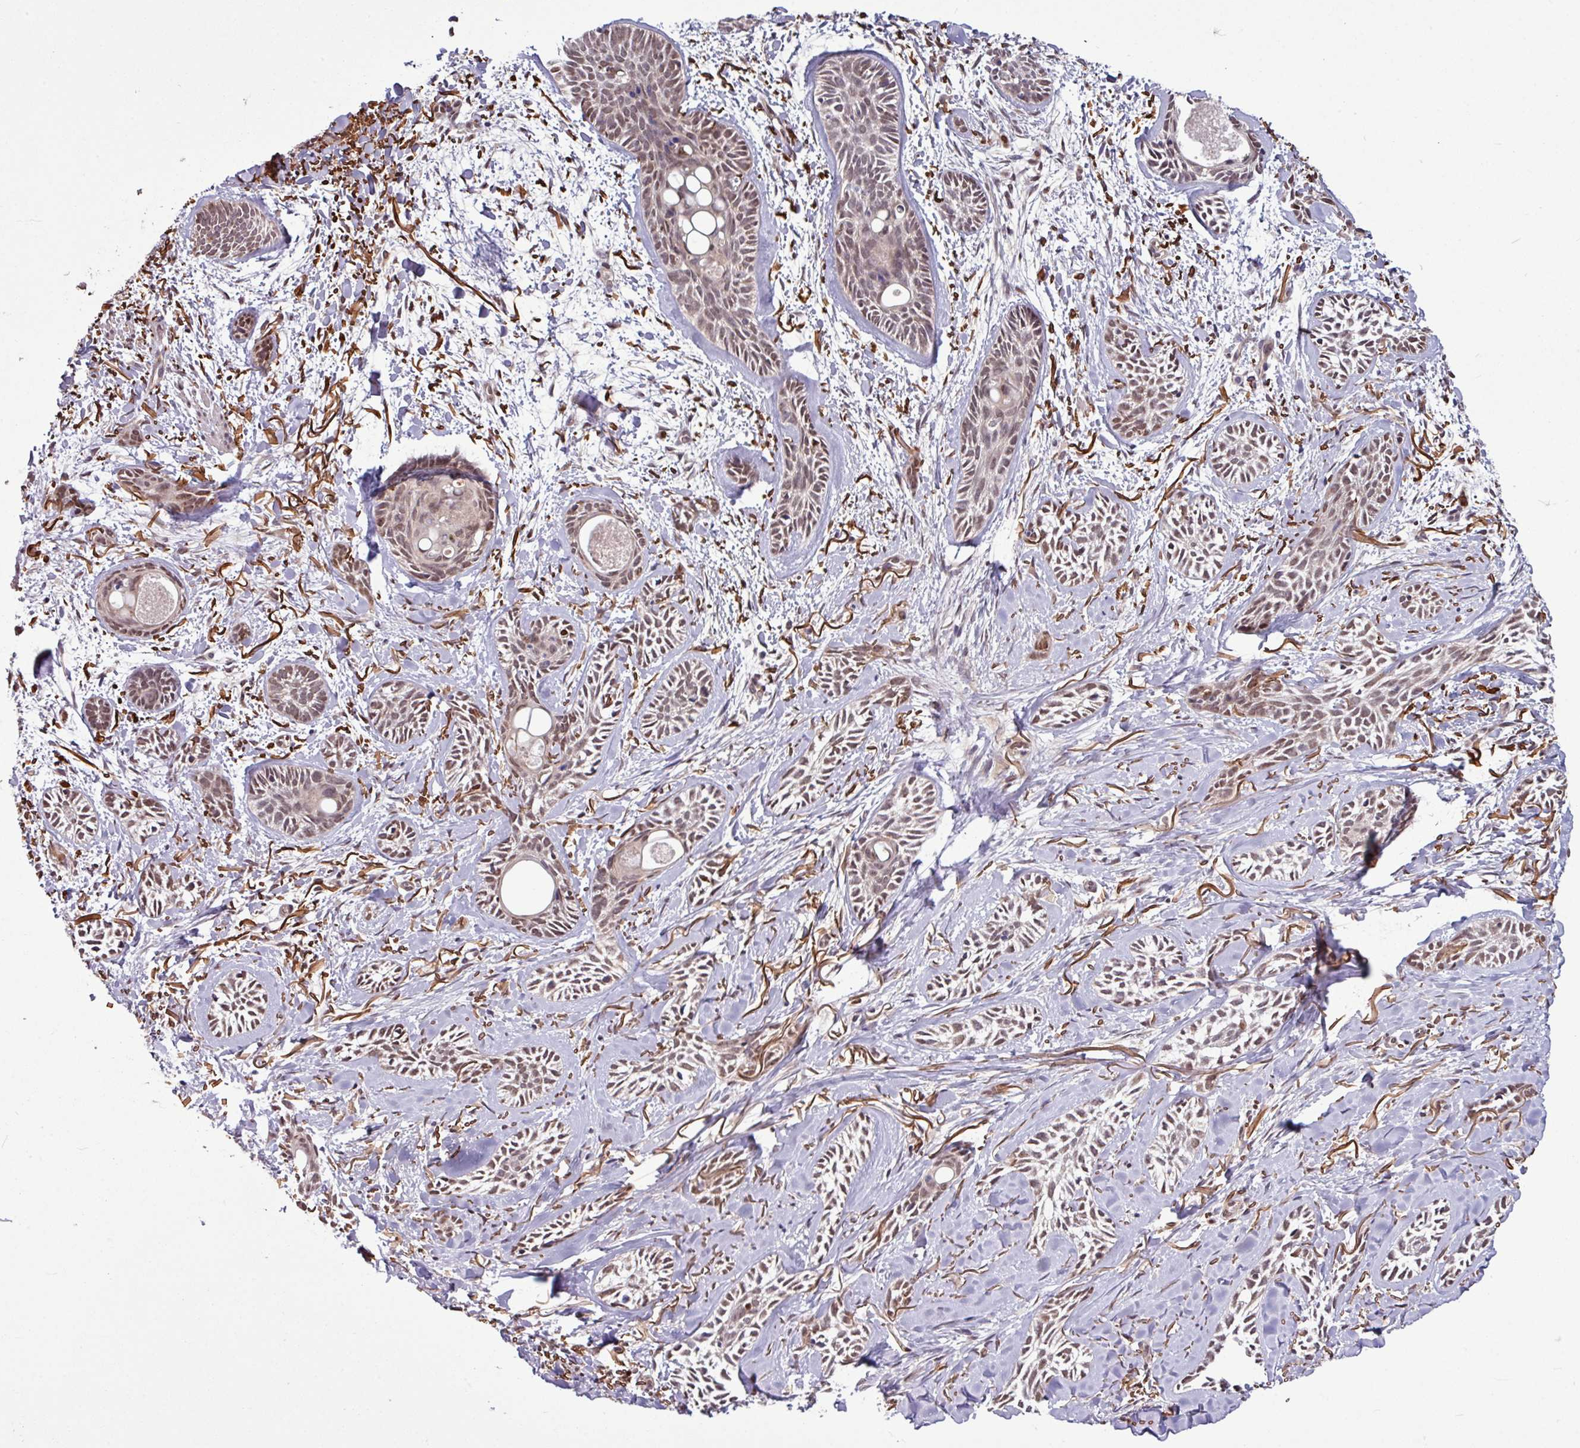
{"staining": {"intensity": "moderate", "quantity": ">75%", "location": "nuclear"}, "tissue": "skin cancer", "cell_type": "Tumor cells", "image_type": "cancer", "snomed": [{"axis": "morphology", "description": "Basal cell carcinoma"}, {"axis": "topography", "description": "Skin"}], "caption": "IHC (DAB (3,3'-diaminobenzidine)) staining of skin cancer reveals moderate nuclear protein positivity in about >75% of tumor cells.", "gene": "SKIC2", "patient": {"sex": "female", "age": 59}}